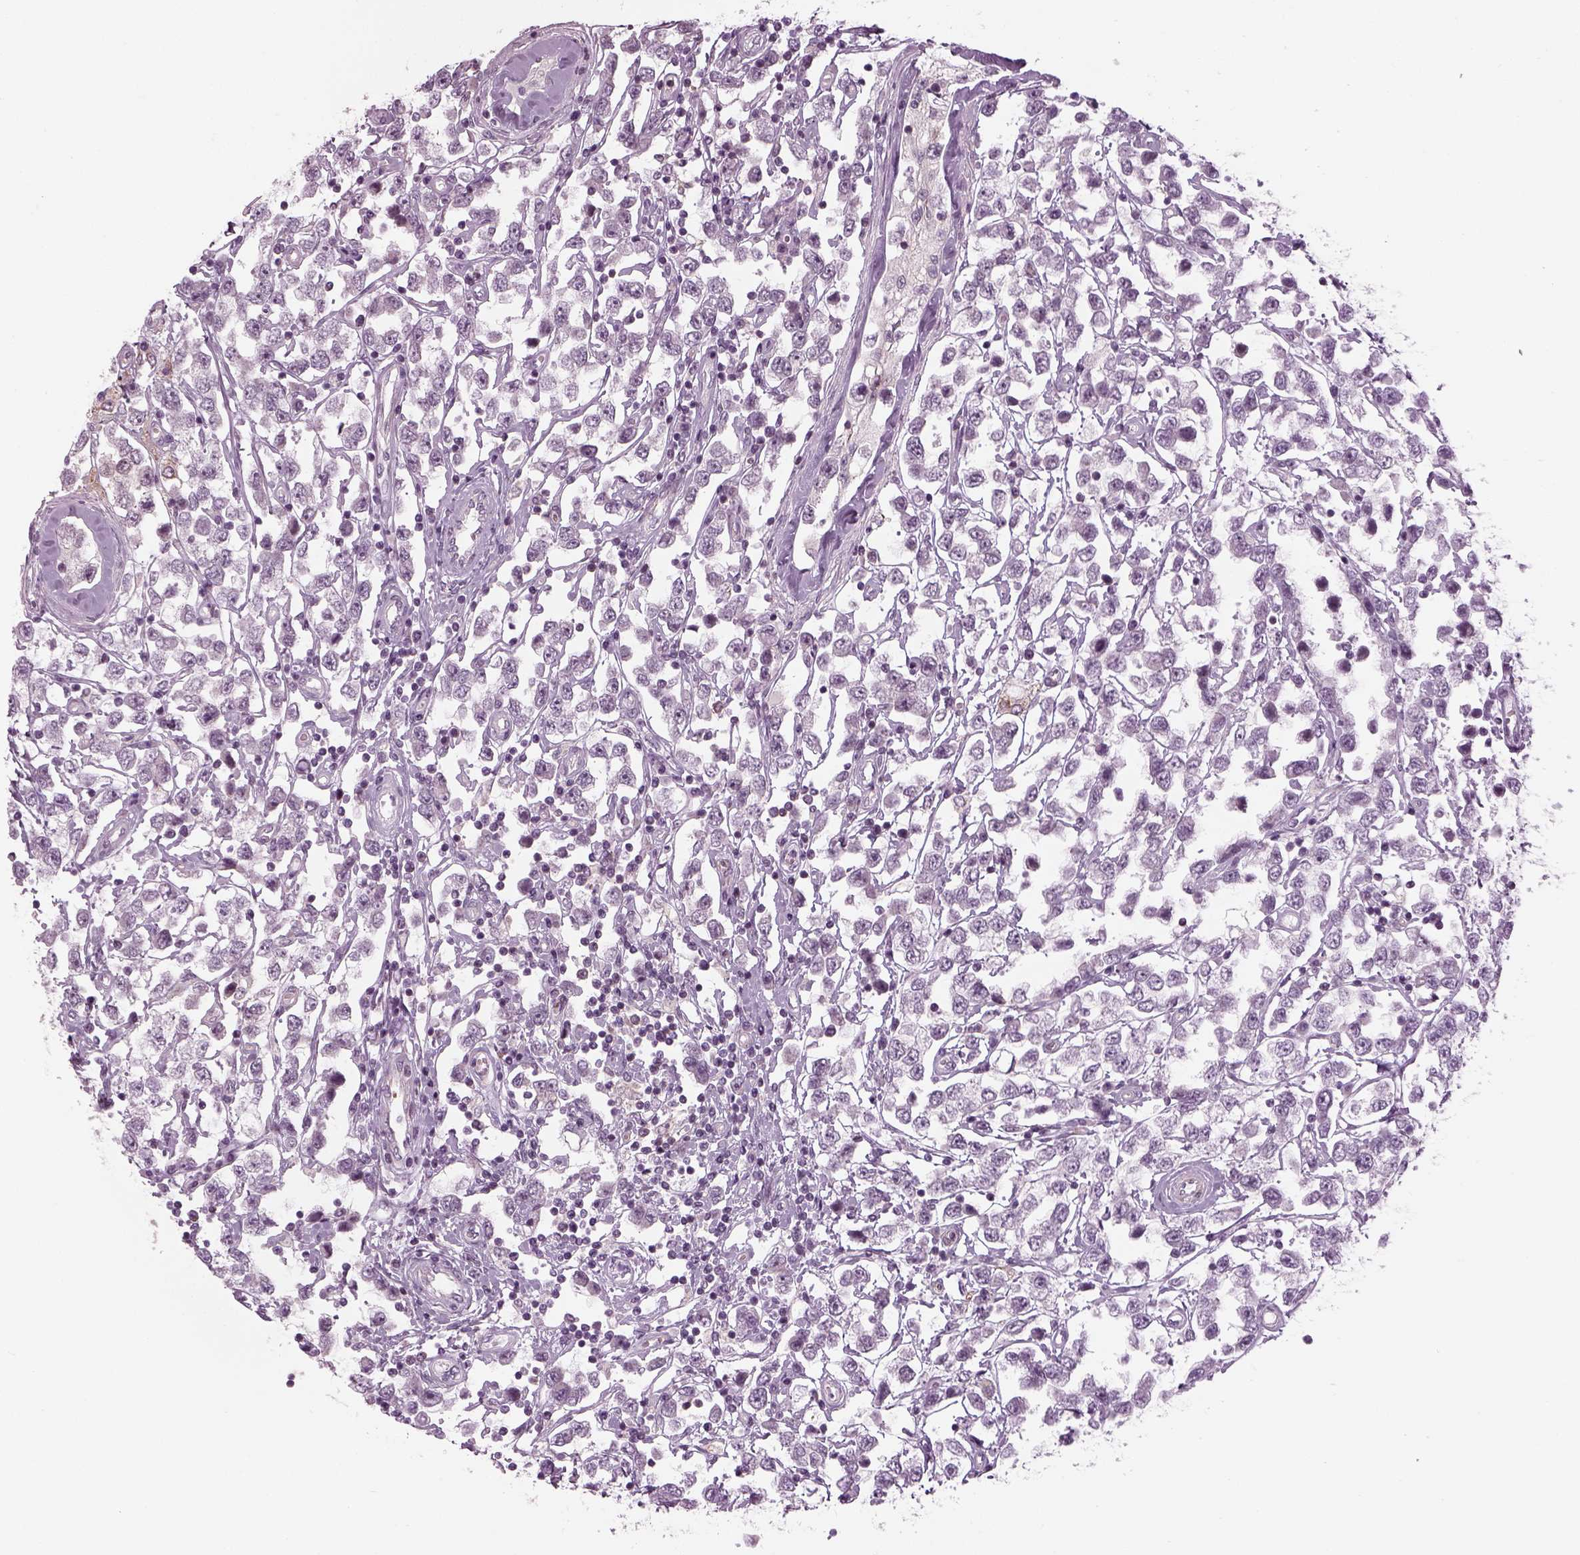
{"staining": {"intensity": "negative", "quantity": "none", "location": "none"}, "tissue": "testis cancer", "cell_type": "Tumor cells", "image_type": "cancer", "snomed": [{"axis": "morphology", "description": "Seminoma, NOS"}, {"axis": "topography", "description": "Testis"}], "caption": "The histopathology image displays no staining of tumor cells in seminoma (testis).", "gene": "LRRIQ3", "patient": {"sex": "male", "age": 34}}